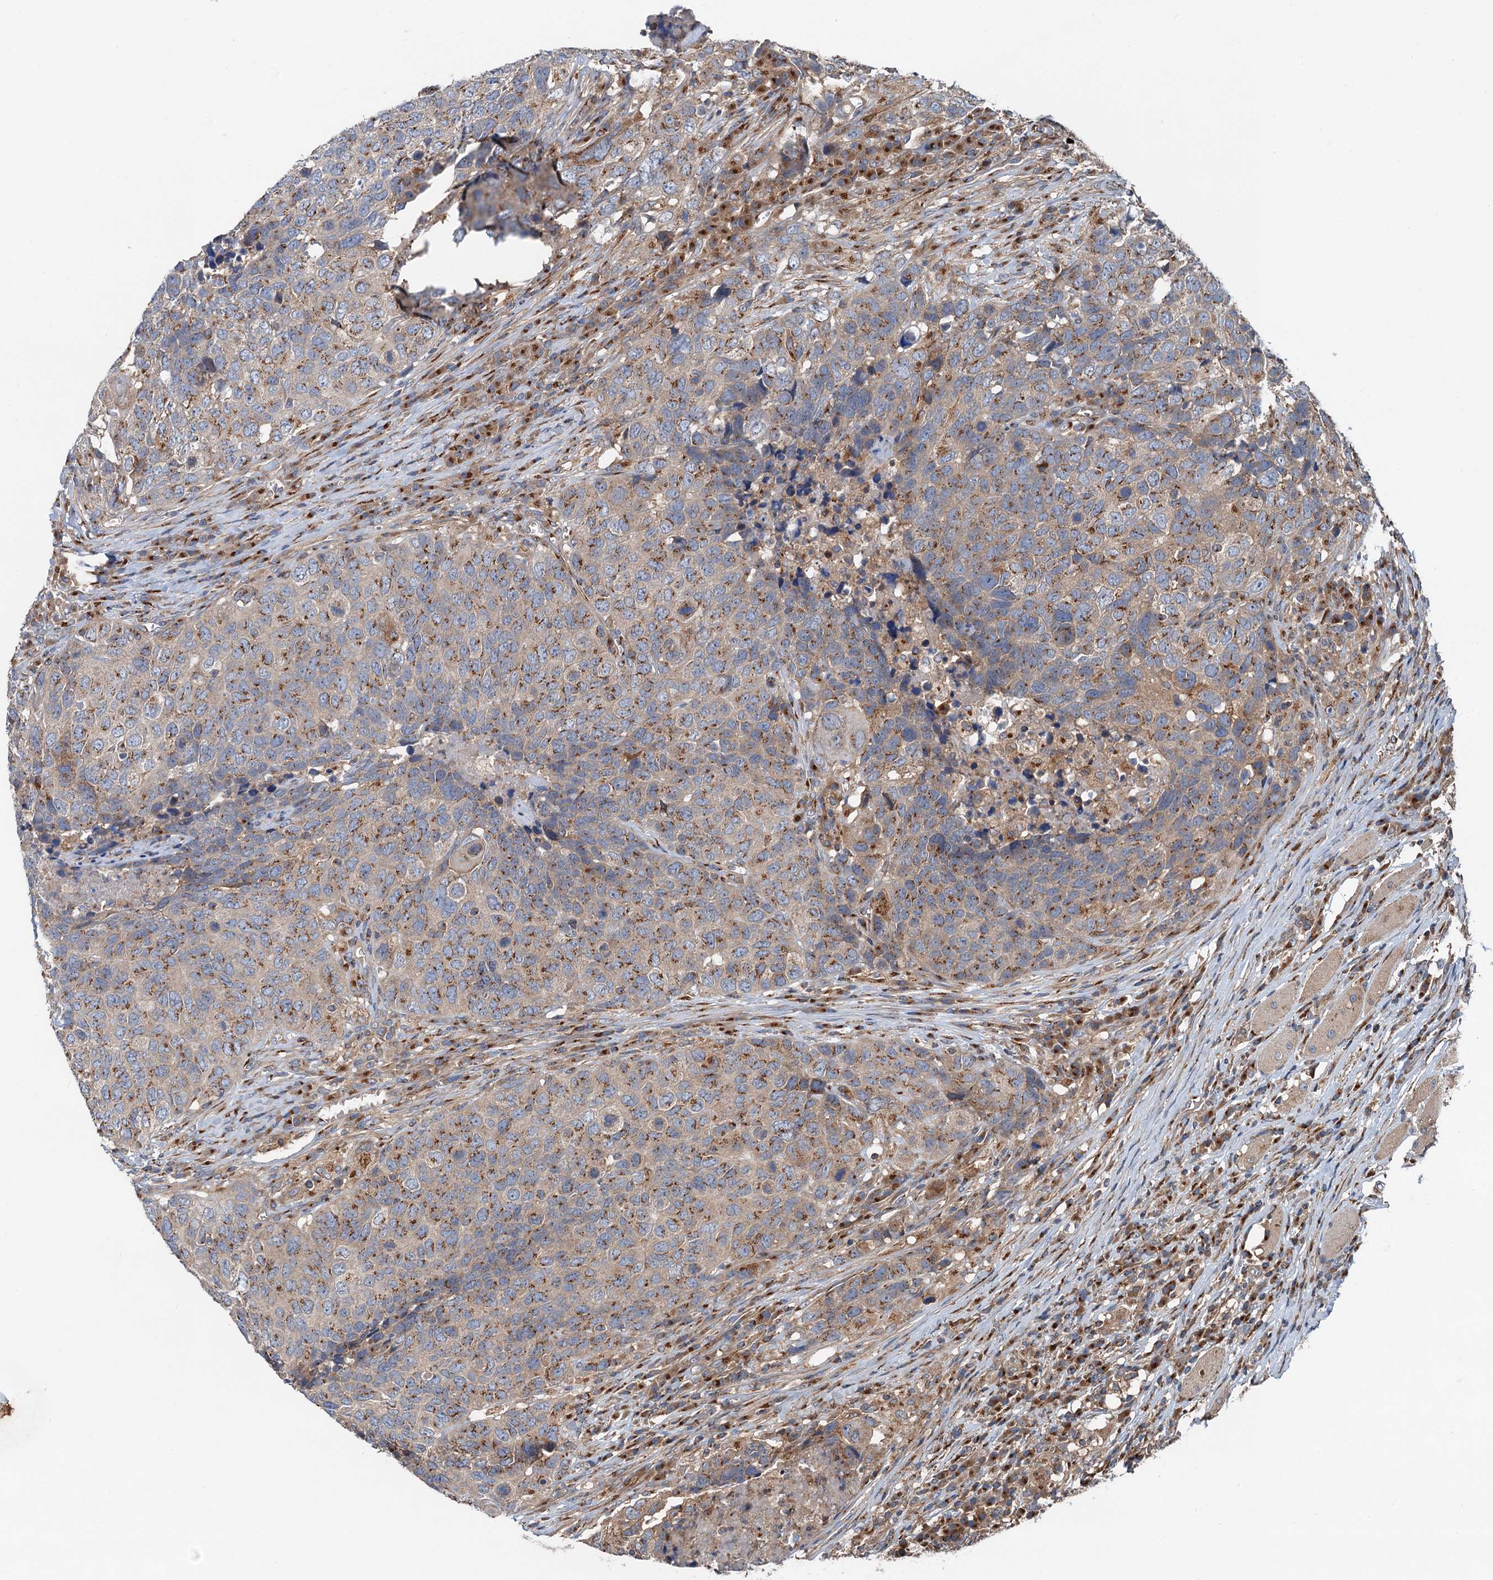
{"staining": {"intensity": "moderate", "quantity": "25%-75%", "location": "cytoplasmic/membranous"}, "tissue": "head and neck cancer", "cell_type": "Tumor cells", "image_type": "cancer", "snomed": [{"axis": "morphology", "description": "Squamous cell carcinoma, NOS"}, {"axis": "topography", "description": "Head-Neck"}], "caption": "Immunohistochemical staining of human head and neck cancer (squamous cell carcinoma) reveals medium levels of moderate cytoplasmic/membranous positivity in about 25%-75% of tumor cells. (Stains: DAB (3,3'-diaminobenzidine) in brown, nuclei in blue, Microscopy: brightfield microscopy at high magnification).", "gene": "ANKRD26", "patient": {"sex": "male", "age": 66}}